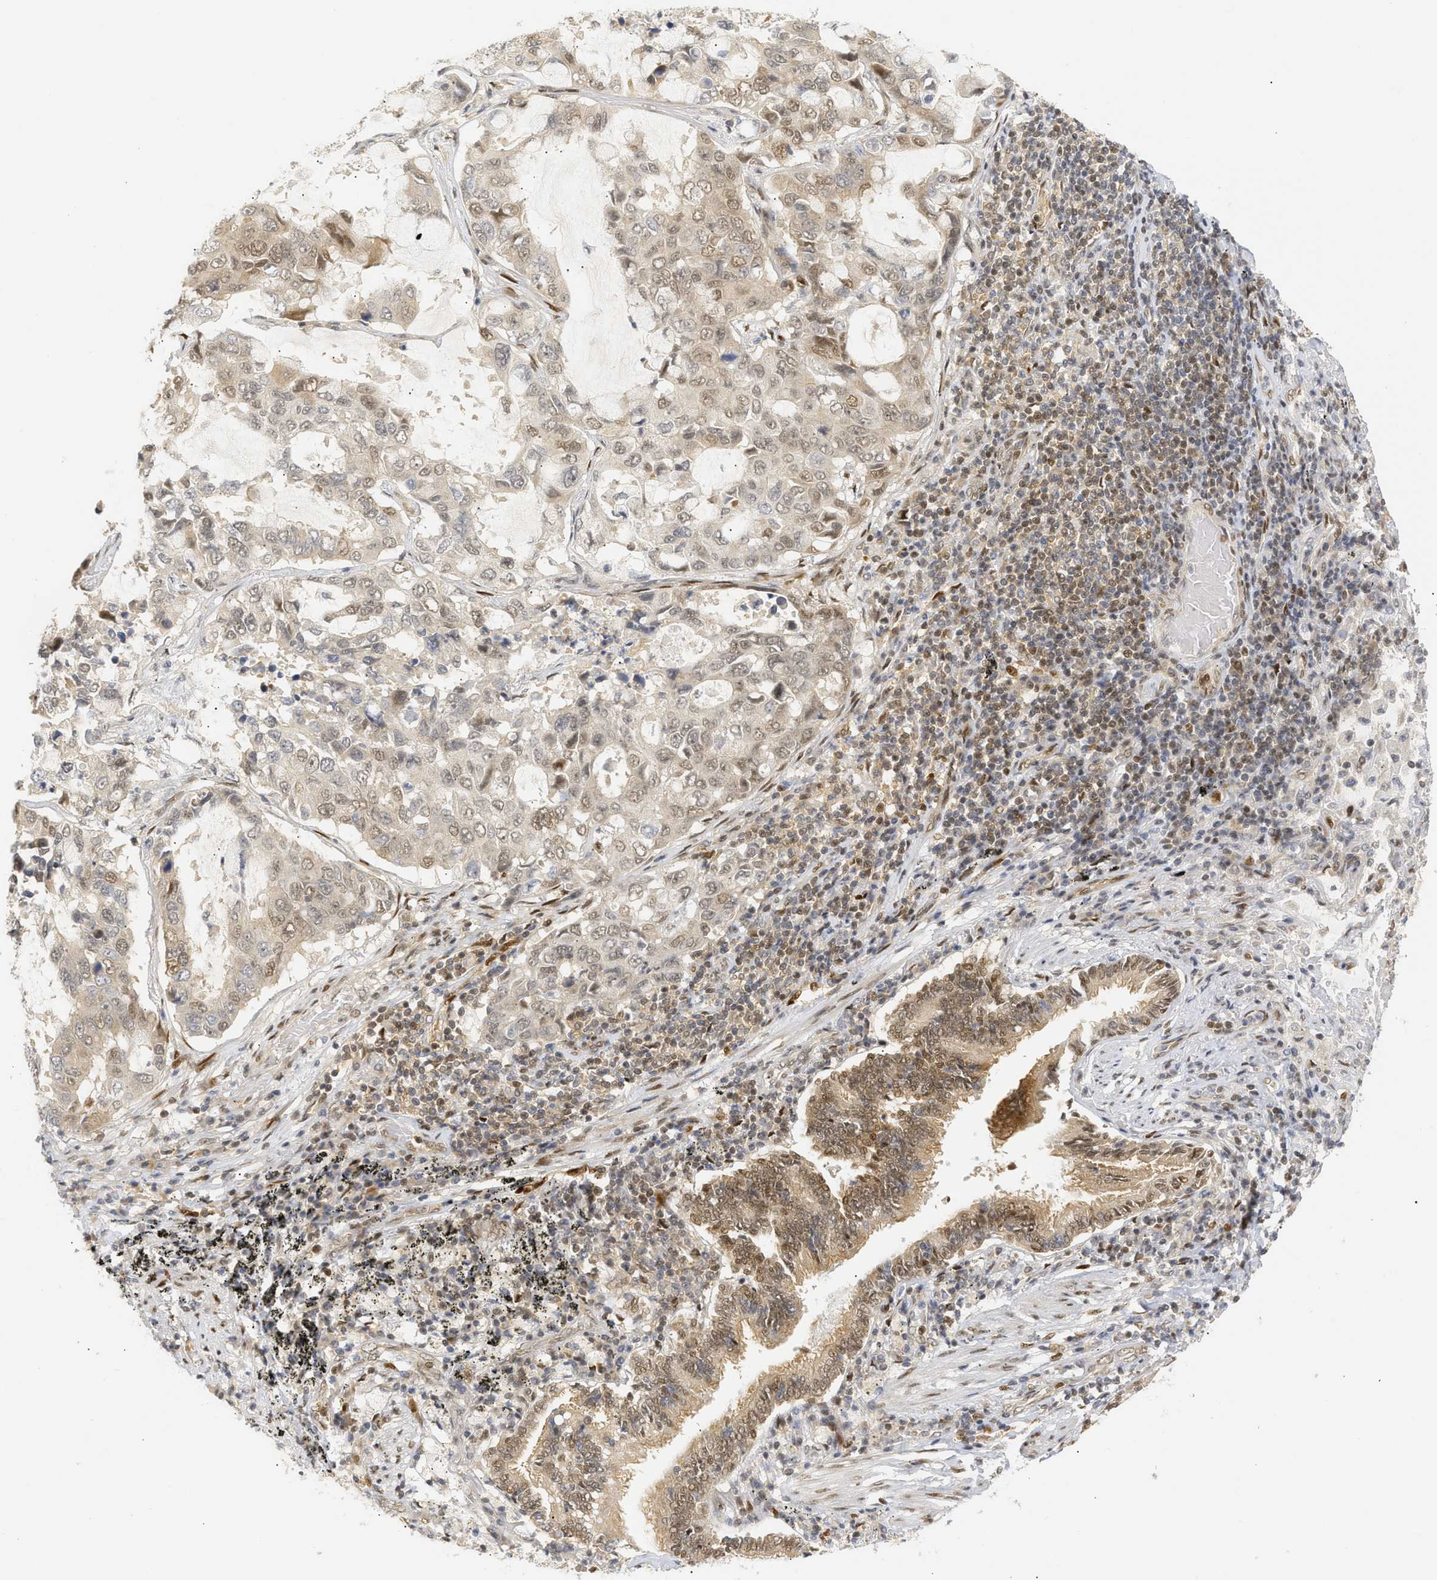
{"staining": {"intensity": "weak", "quantity": "25%-75%", "location": "nuclear"}, "tissue": "lung cancer", "cell_type": "Tumor cells", "image_type": "cancer", "snomed": [{"axis": "morphology", "description": "Adenocarcinoma, NOS"}, {"axis": "topography", "description": "Lung"}], "caption": "Protein expression analysis of adenocarcinoma (lung) reveals weak nuclear expression in about 25%-75% of tumor cells. The staining was performed using DAB (3,3'-diaminobenzidine), with brown indicating positive protein expression. Nuclei are stained blue with hematoxylin.", "gene": "SSBP2", "patient": {"sex": "male", "age": 64}}